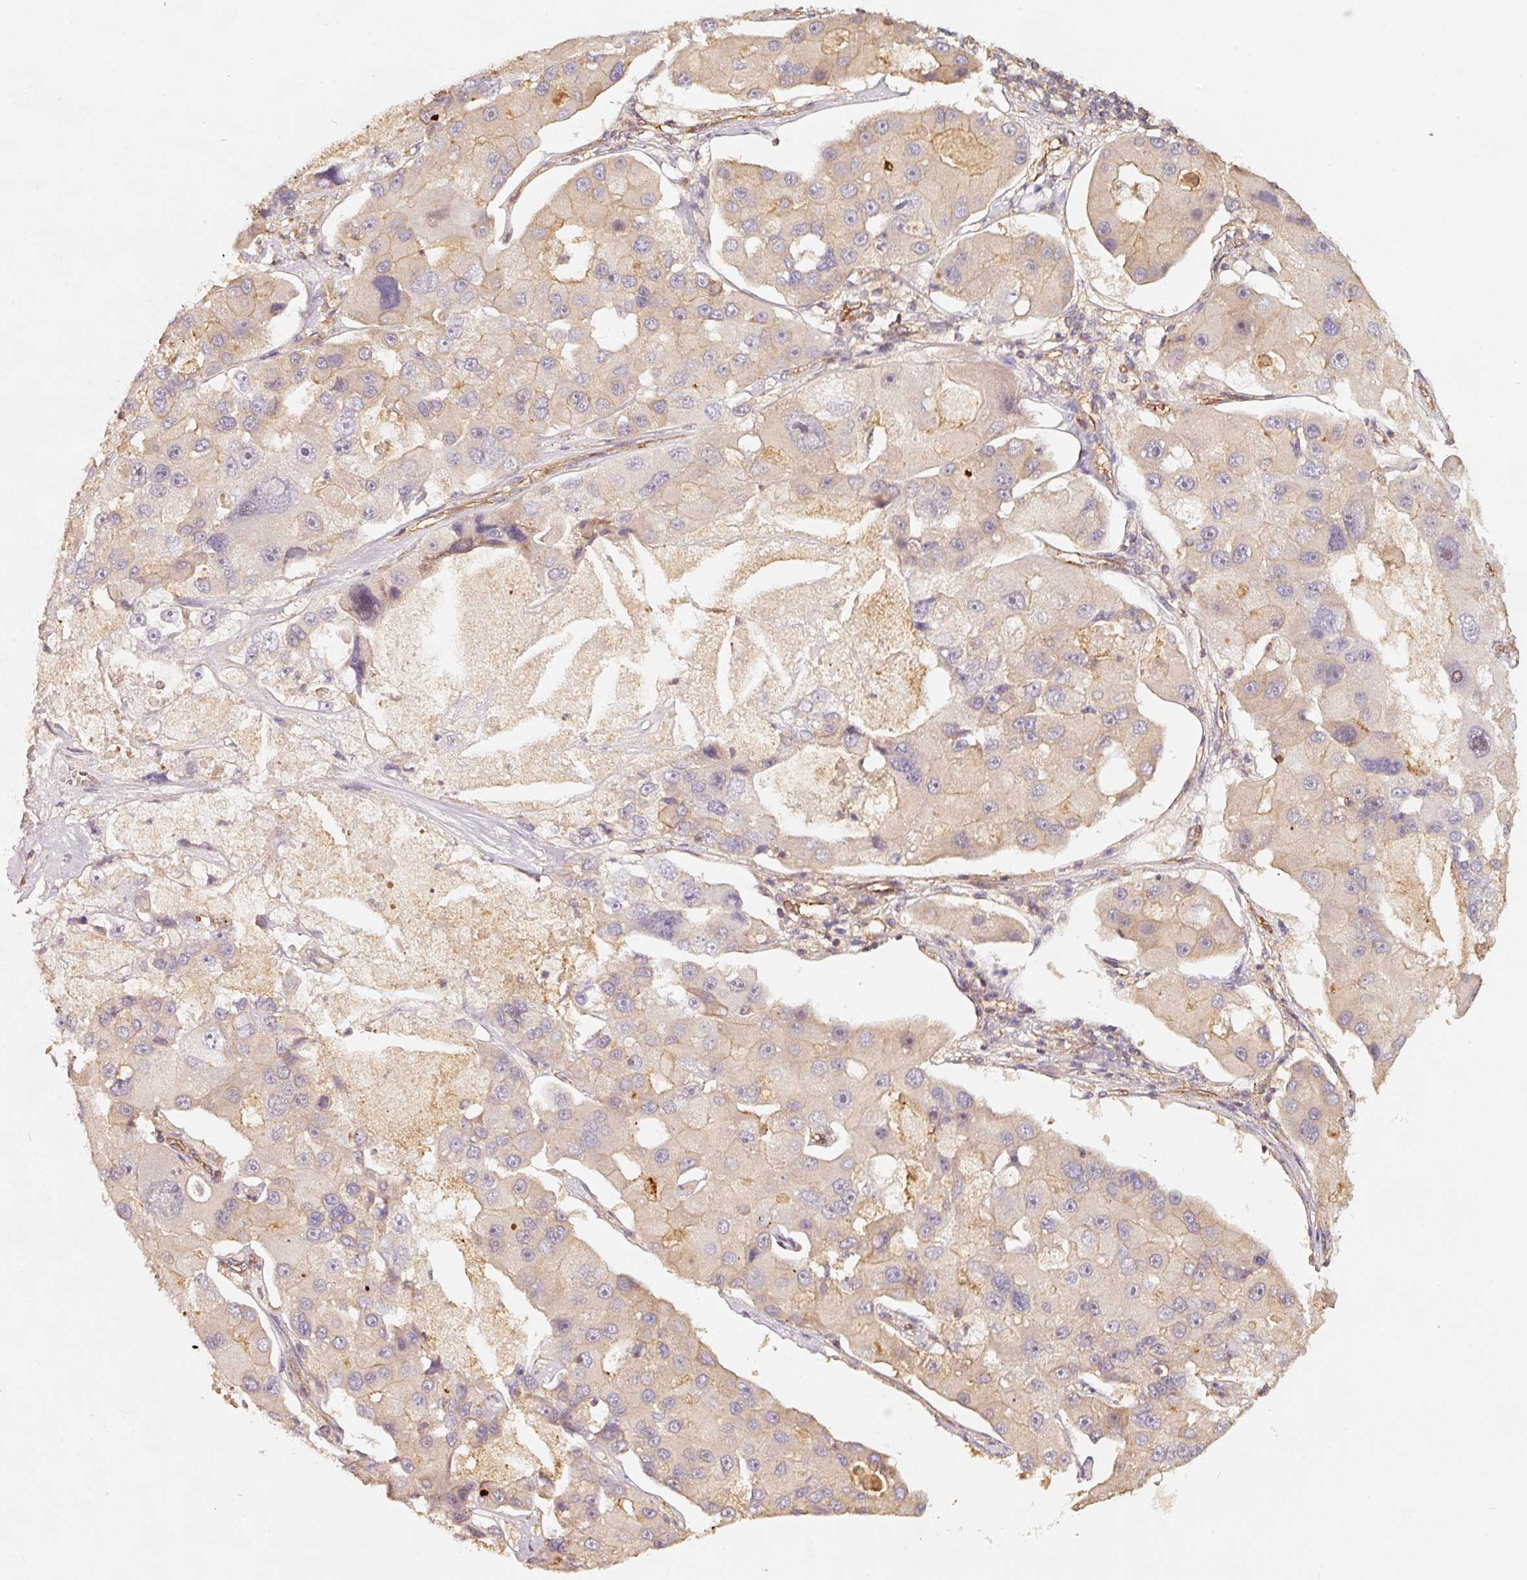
{"staining": {"intensity": "weak", "quantity": "25%-75%", "location": "cytoplasmic/membranous"}, "tissue": "lung cancer", "cell_type": "Tumor cells", "image_type": "cancer", "snomed": [{"axis": "morphology", "description": "Adenocarcinoma, NOS"}, {"axis": "topography", "description": "Lung"}], "caption": "Lung cancer (adenocarcinoma) tissue reveals weak cytoplasmic/membranous expression in about 25%-75% of tumor cells", "gene": "CEP95", "patient": {"sex": "female", "age": 54}}